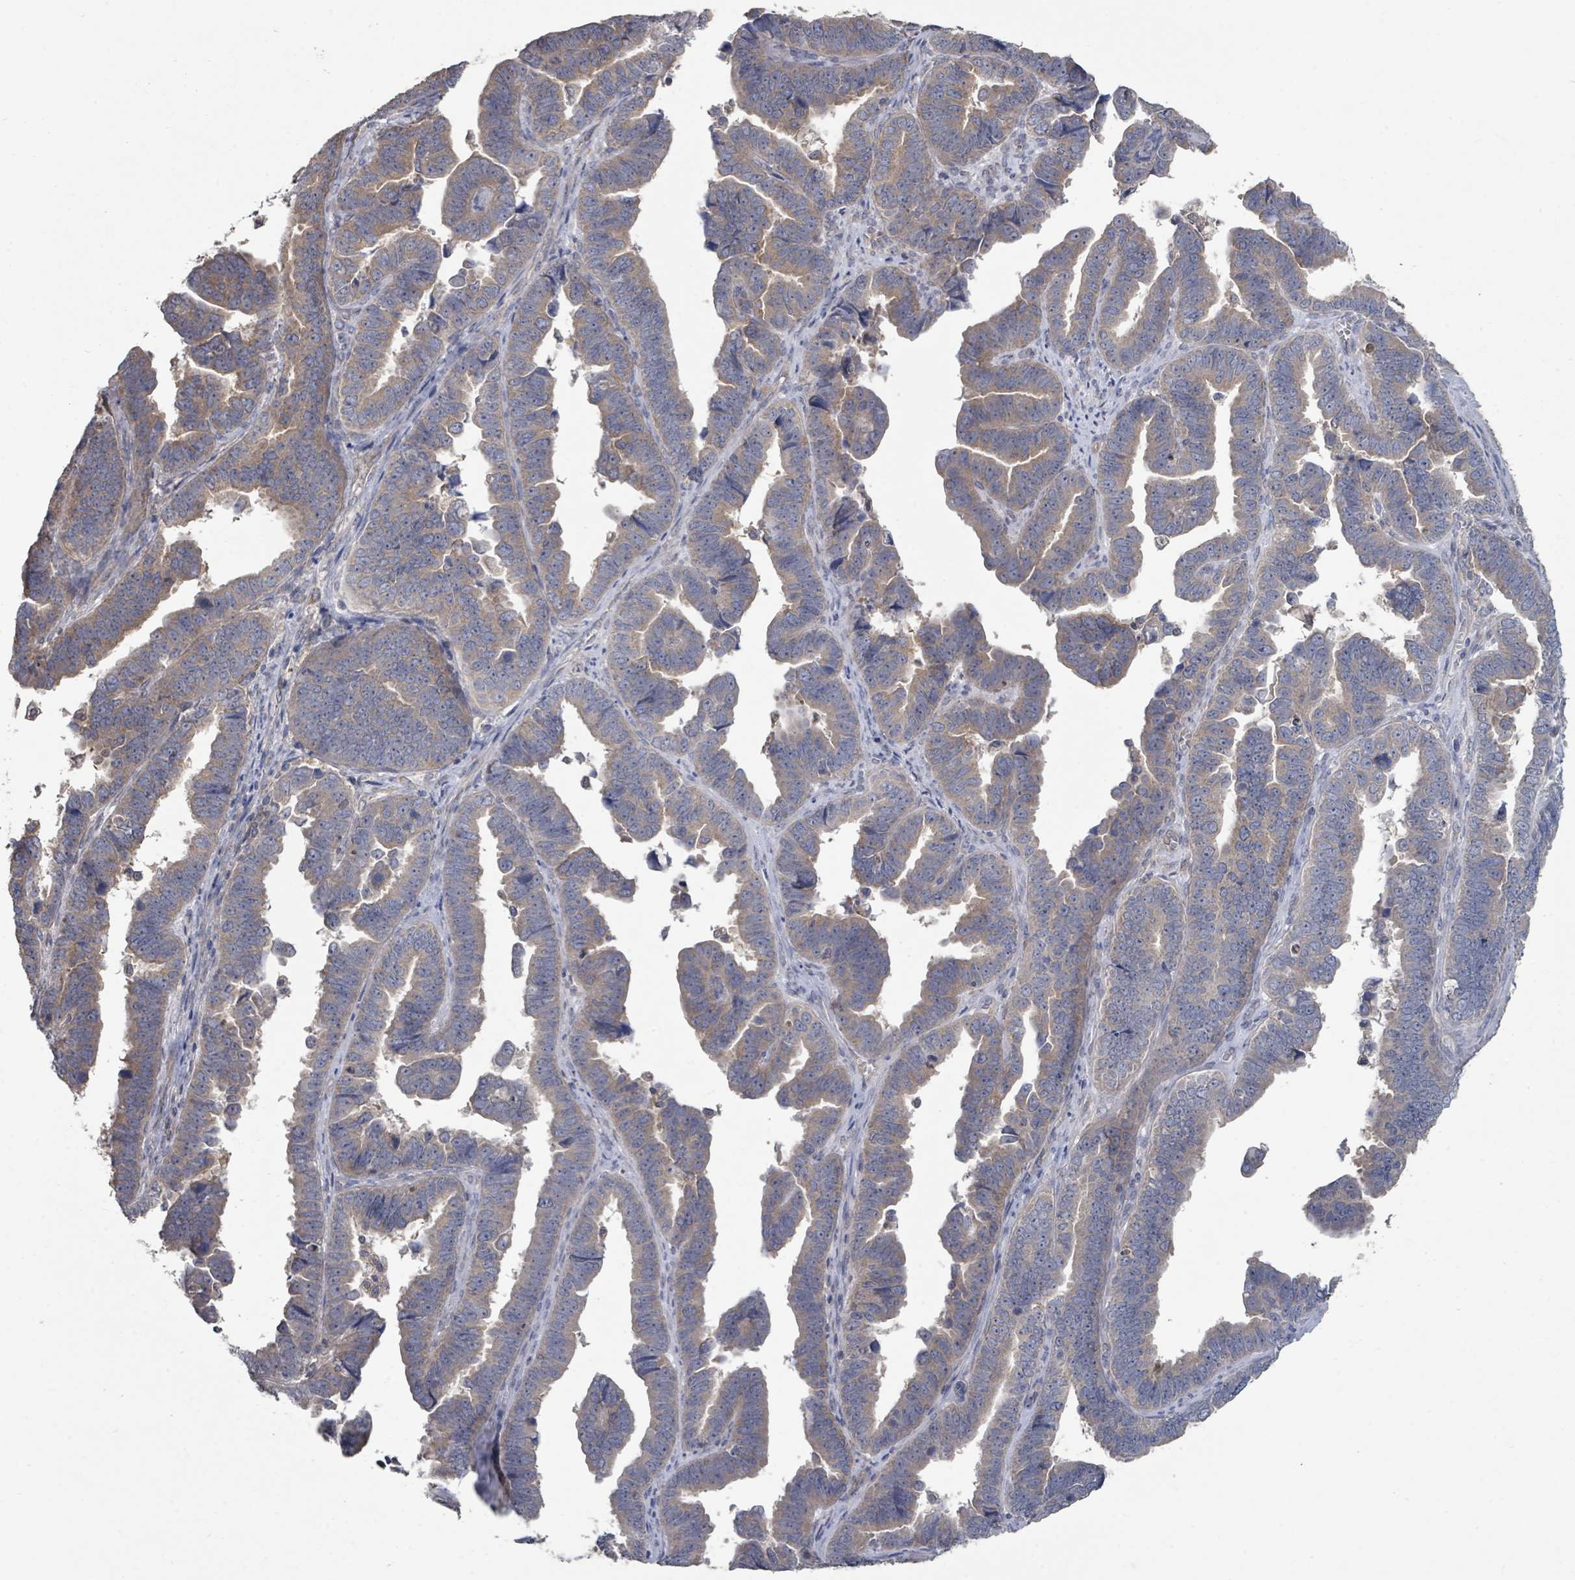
{"staining": {"intensity": "weak", "quantity": ">75%", "location": "cytoplasmic/membranous"}, "tissue": "endometrial cancer", "cell_type": "Tumor cells", "image_type": "cancer", "snomed": [{"axis": "morphology", "description": "Adenocarcinoma, NOS"}, {"axis": "topography", "description": "Endometrium"}], "caption": "This is a photomicrograph of immunohistochemistry (IHC) staining of endometrial adenocarcinoma, which shows weak positivity in the cytoplasmic/membranous of tumor cells.", "gene": "SLC9A7", "patient": {"sex": "female", "age": 75}}